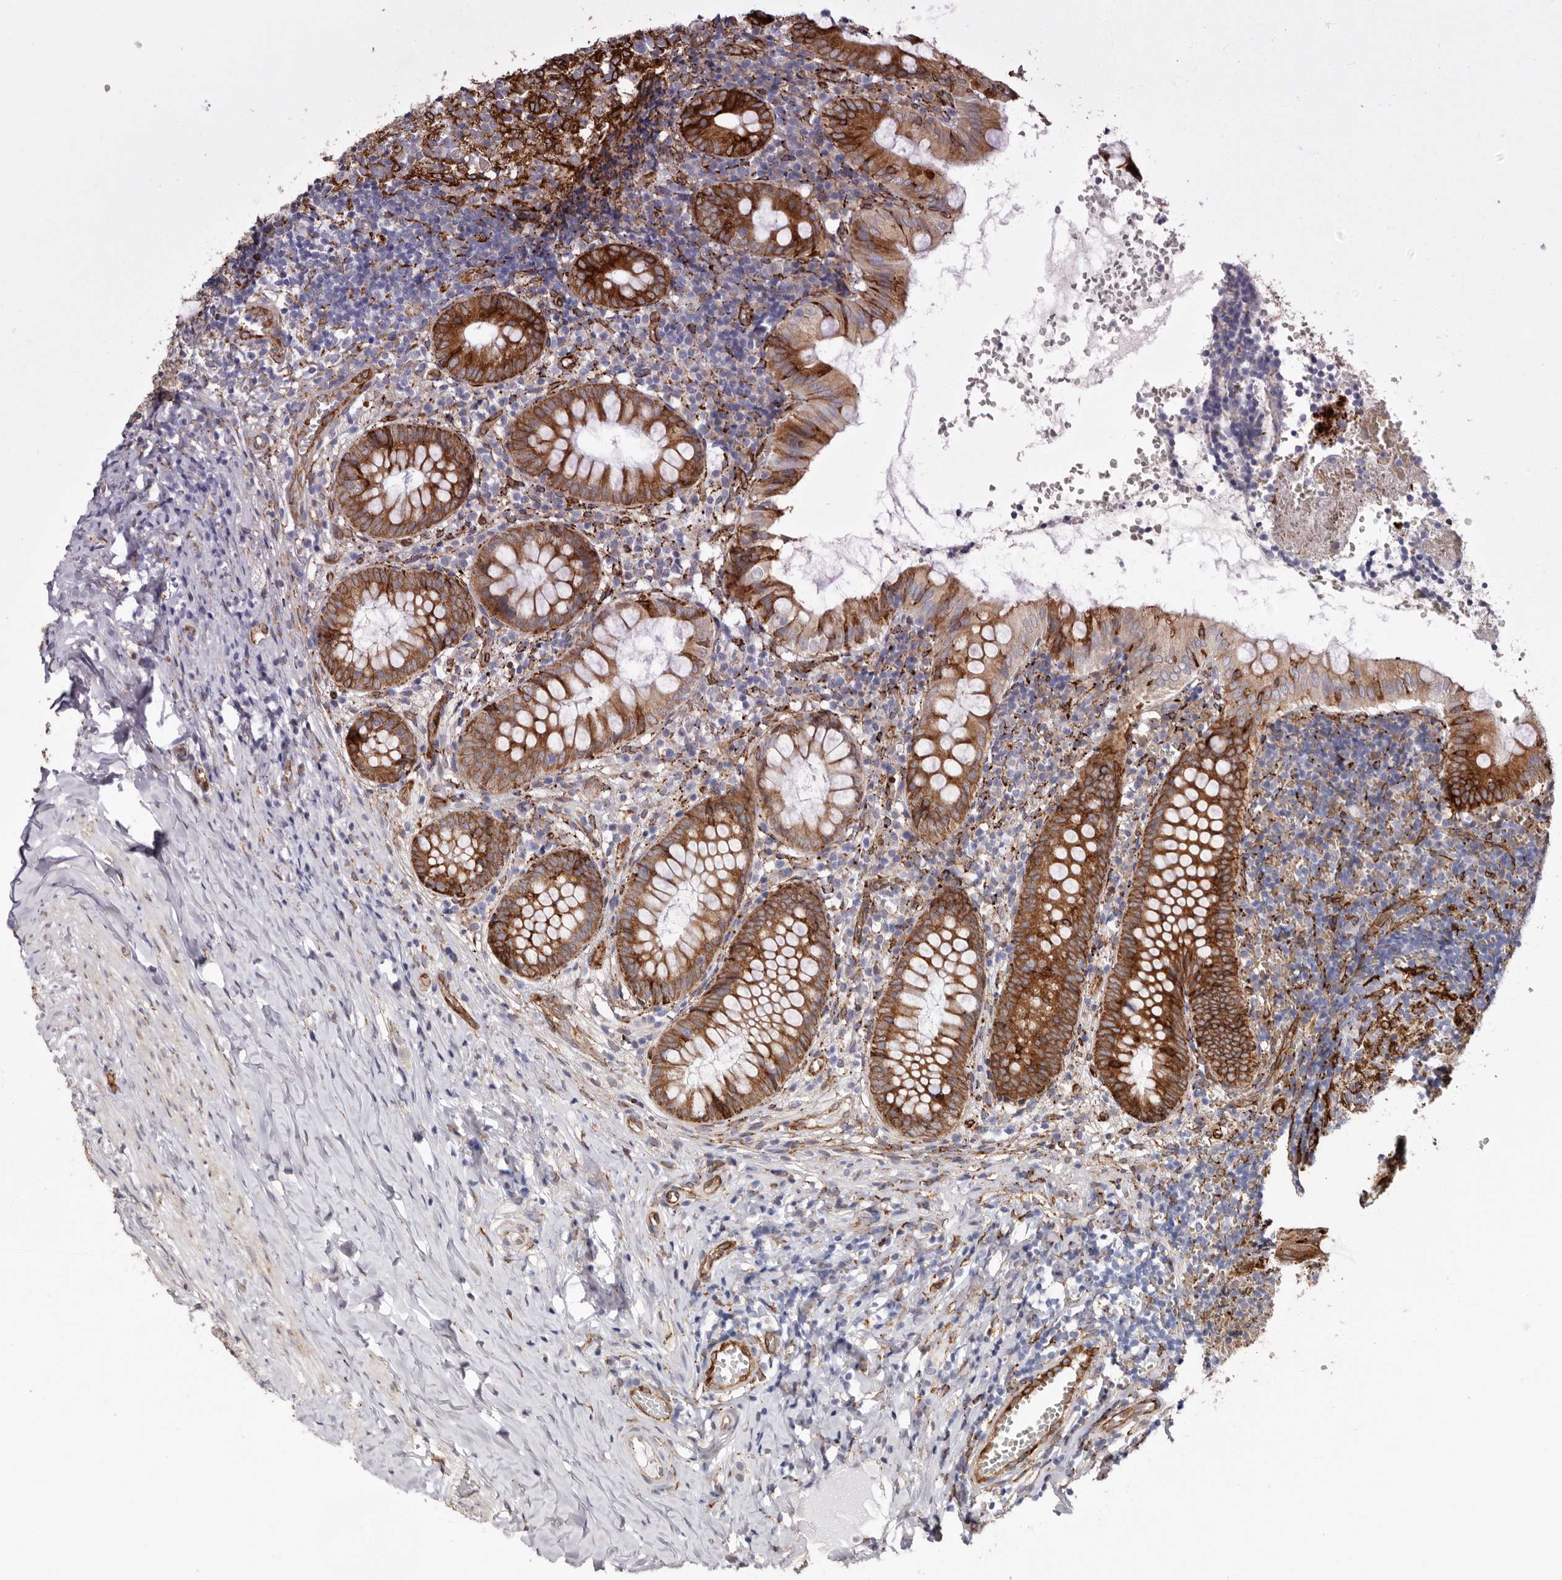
{"staining": {"intensity": "strong", "quantity": ">75%", "location": "cytoplasmic/membranous"}, "tissue": "appendix", "cell_type": "Glandular cells", "image_type": "normal", "snomed": [{"axis": "morphology", "description": "Normal tissue, NOS"}, {"axis": "topography", "description": "Appendix"}], "caption": "IHC of unremarkable appendix shows high levels of strong cytoplasmic/membranous staining in approximately >75% of glandular cells. The staining was performed using DAB to visualize the protein expression in brown, while the nuclei were stained in blue with hematoxylin (Magnification: 20x).", "gene": "SEMA3E", "patient": {"sex": "male", "age": 8}}